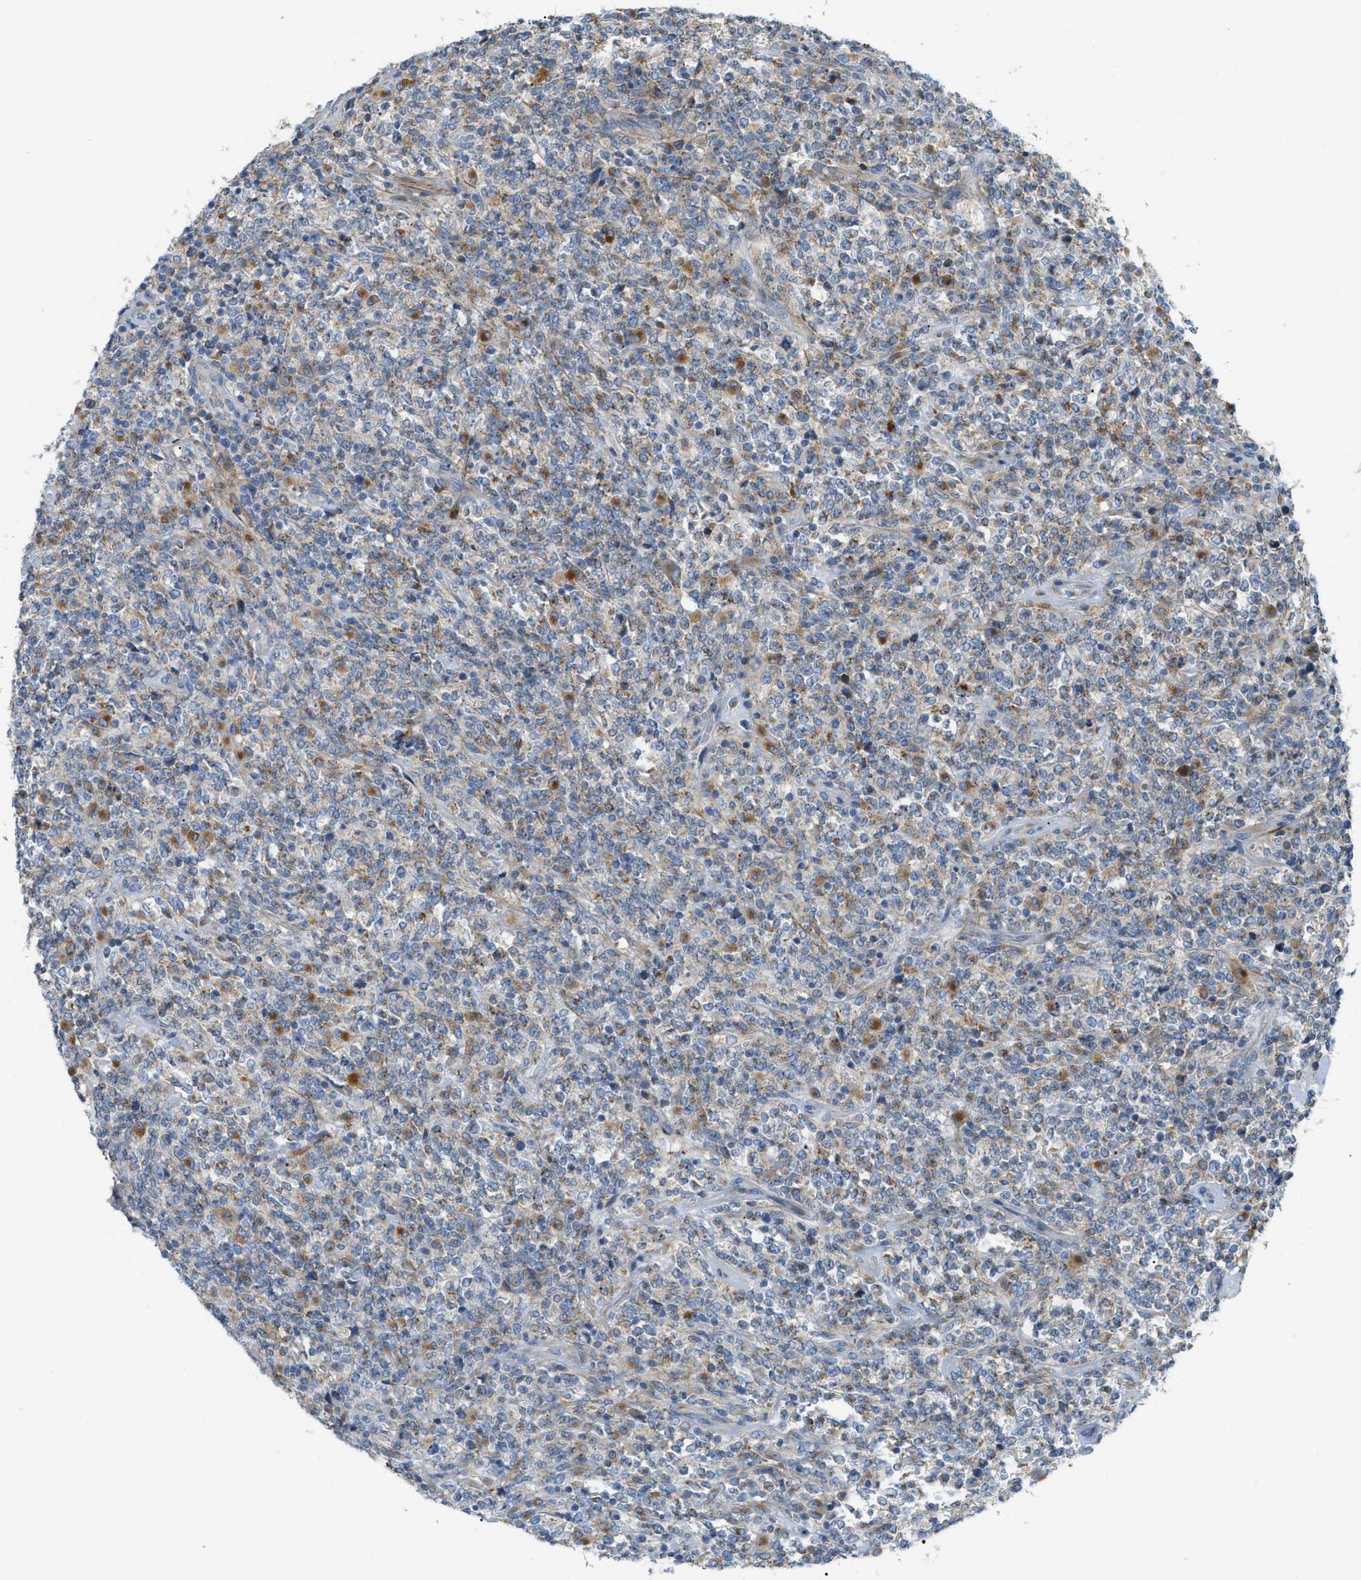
{"staining": {"intensity": "moderate", "quantity": "25%-75%", "location": "cytoplasmic/membranous"}, "tissue": "lymphoma", "cell_type": "Tumor cells", "image_type": "cancer", "snomed": [{"axis": "morphology", "description": "Malignant lymphoma, non-Hodgkin's type, High grade"}, {"axis": "topography", "description": "Soft tissue"}], "caption": "High-magnification brightfield microscopy of lymphoma stained with DAB (3,3'-diaminobenzidine) (brown) and counterstained with hematoxylin (blue). tumor cells exhibit moderate cytoplasmic/membranous positivity is present in approximately25%-75% of cells. The protein is shown in brown color, while the nuclei are stained blue.", "gene": "LMBRD1", "patient": {"sex": "male", "age": 18}}